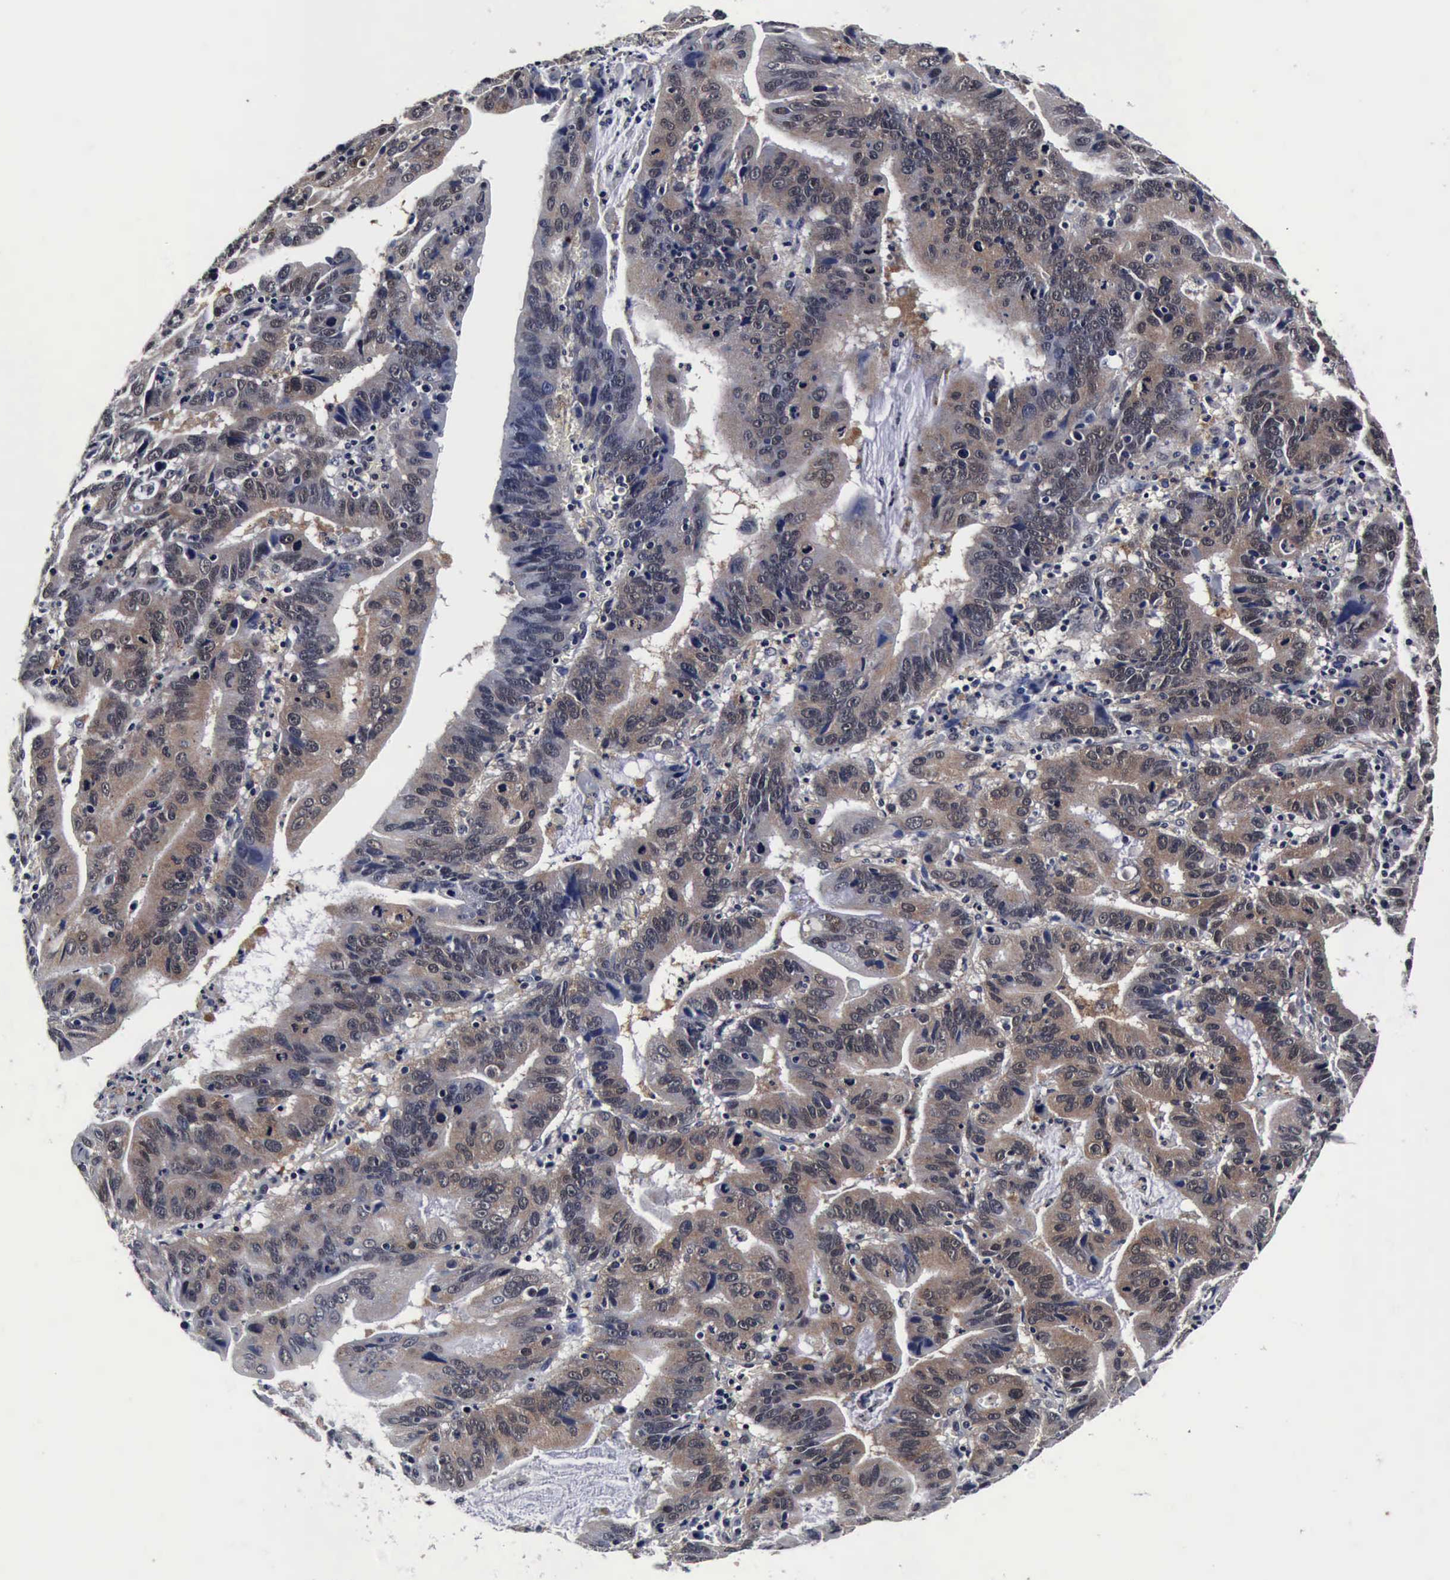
{"staining": {"intensity": "weak", "quantity": "25%-75%", "location": "cytoplasmic/membranous"}, "tissue": "stomach cancer", "cell_type": "Tumor cells", "image_type": "cancer", "snomed": [{"axis": "morphology", "description": "Adenocarcinoma, NOS"}, {"axis": "topography", "description": "Stomach, upper"}], "caption": "High-magnification brightfield microscopy of stomach adenocarcinoma stained with DAB (3,3'-diaminobenzidine) (brown) and counterstained with hematoxylin (blue). tumor cells exhibit weak cytoplasmic/membranous staining is identified in about25%-75% of cells.", "gene": "UBC", "patient": {"sex": "male", "age": 63}}